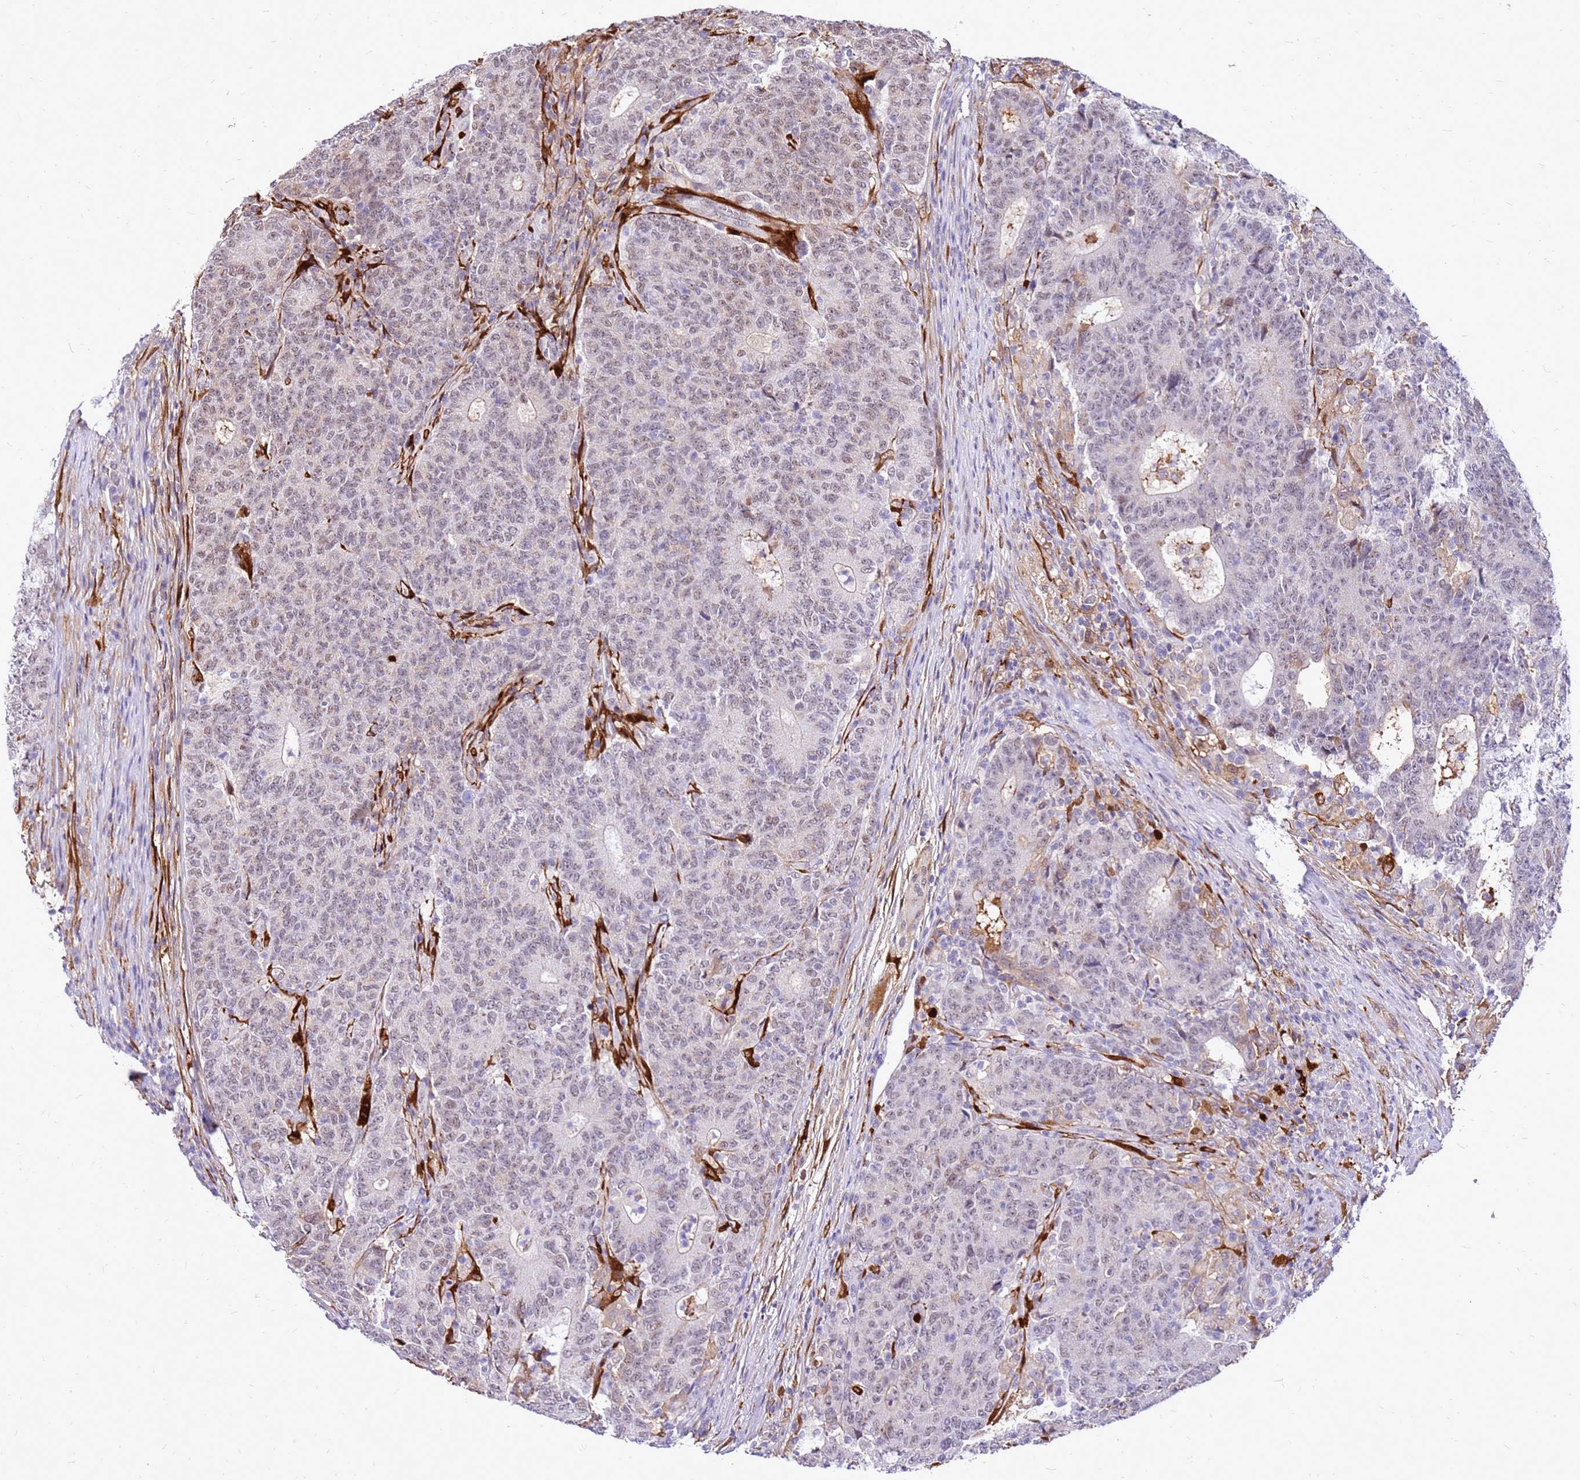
{"staining": {"intensity": "weak", "quantity": "25%-75%", "location": "nuclear"}, "tissue": "colorectal cancer", "cell_type": "Tumor cells", "image_type": "cancer", "snomed": [{"axis": "morphology", "description": "Adenocarcinoma, NOS"}, {"axis": "topography", "description": "Colon"}], "caption": "This is a photomicrograph of immunohistochemistry staining of colorectal adenocarcinoma, which shows weak expression in the nuclear of tumor cells.", "gene": "ALDH1A3", "patient": {"sex": "female", "age": 75}}